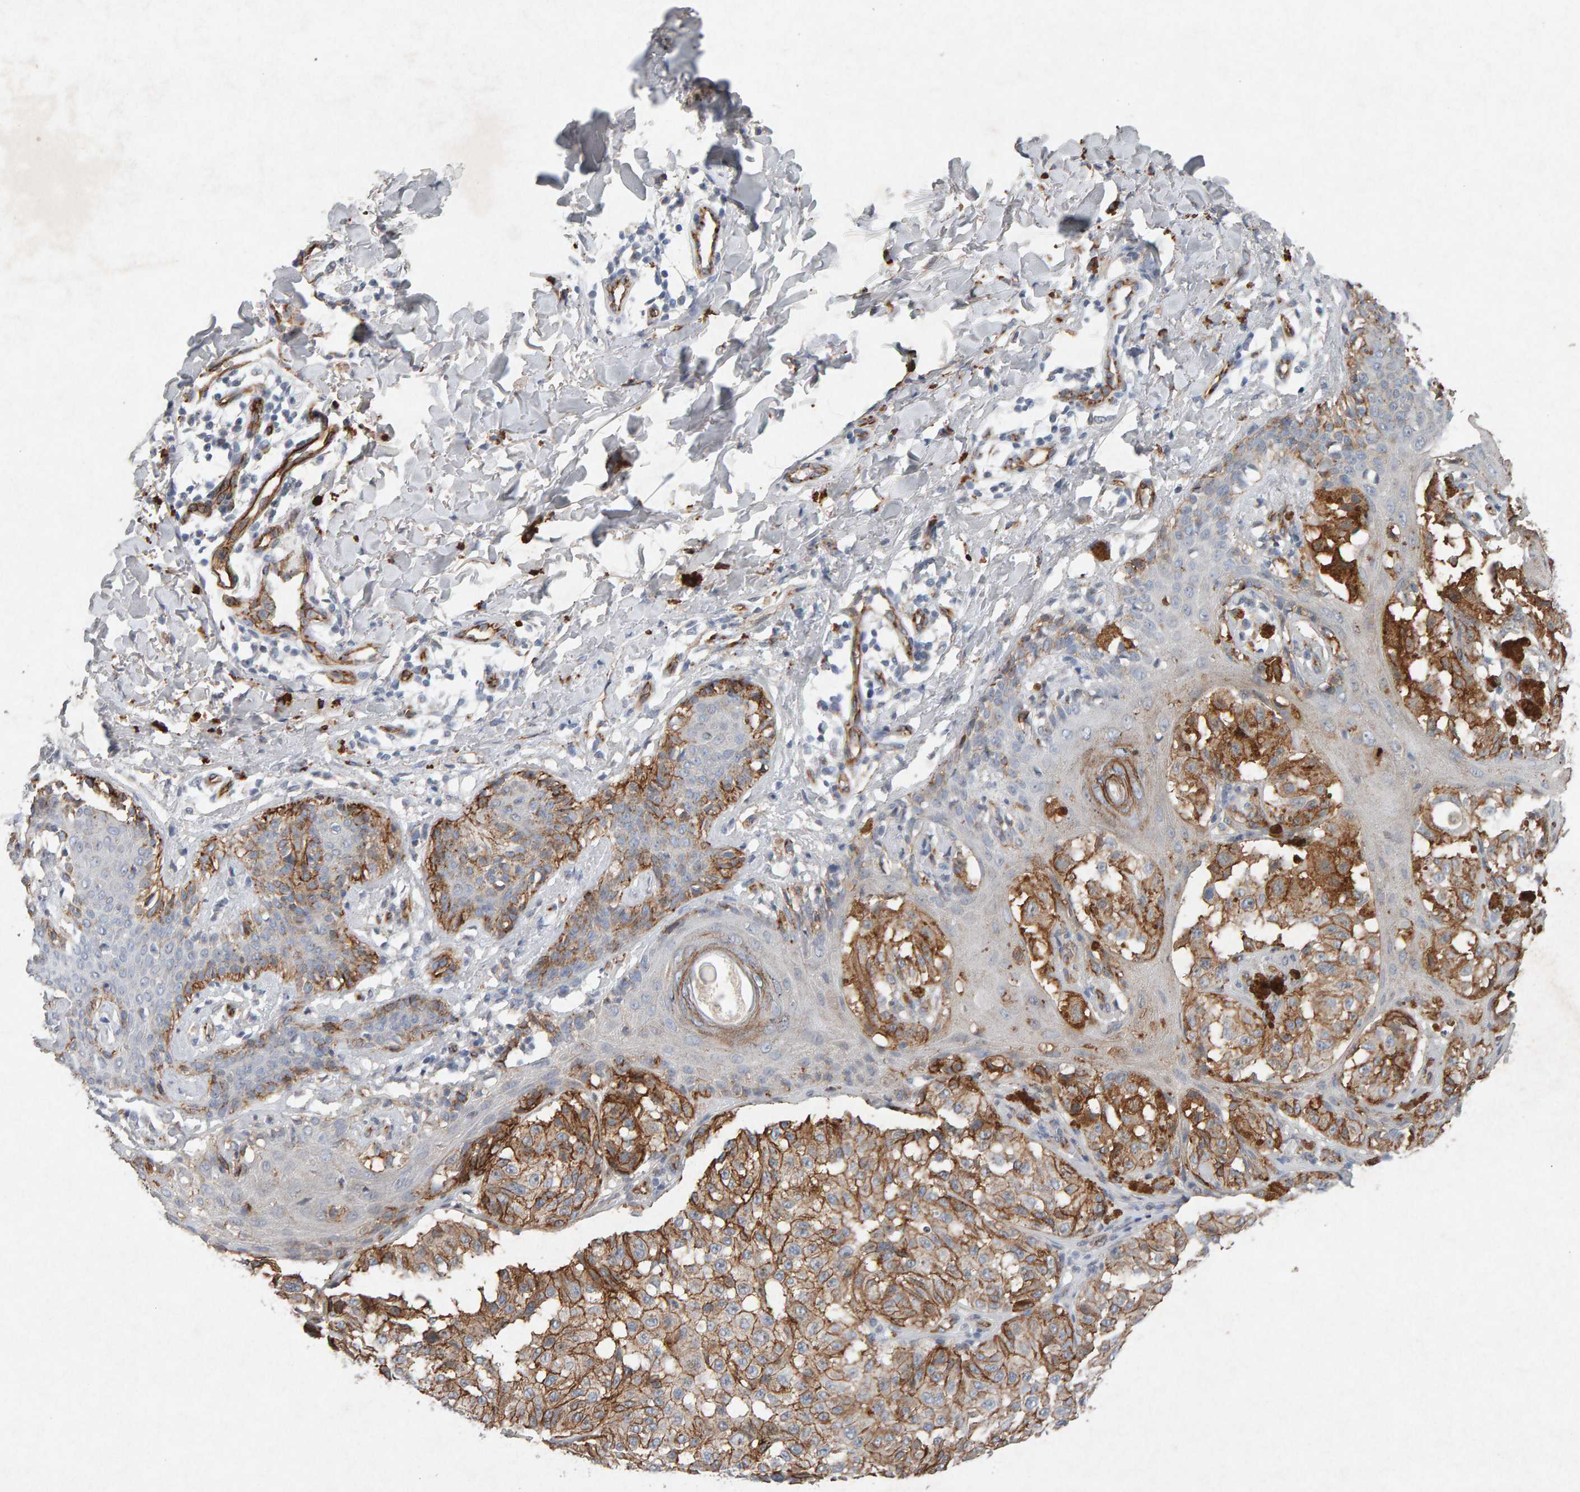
{"staining": {"intensity": "moderate", "quantity": ">75%", "location": "cytoplasmic/membranous"}, "tissue": "melanoma", "cell_type": "Tumor cells", "image_type": "cancer", "snomed": [{"axis": "morphology", "description": "Malignant melanoma, NOS"}, {"axis": "topography", "description": "Skin"}], "caption": "Melanoma tissue demonstrates moderate cytoplasmic/membranous expression in approximately >75% of tumor cells, visualized by immunohistochemistry.", "gene": "PTPRM", "patient": {"sex": "female", "age": 46}}